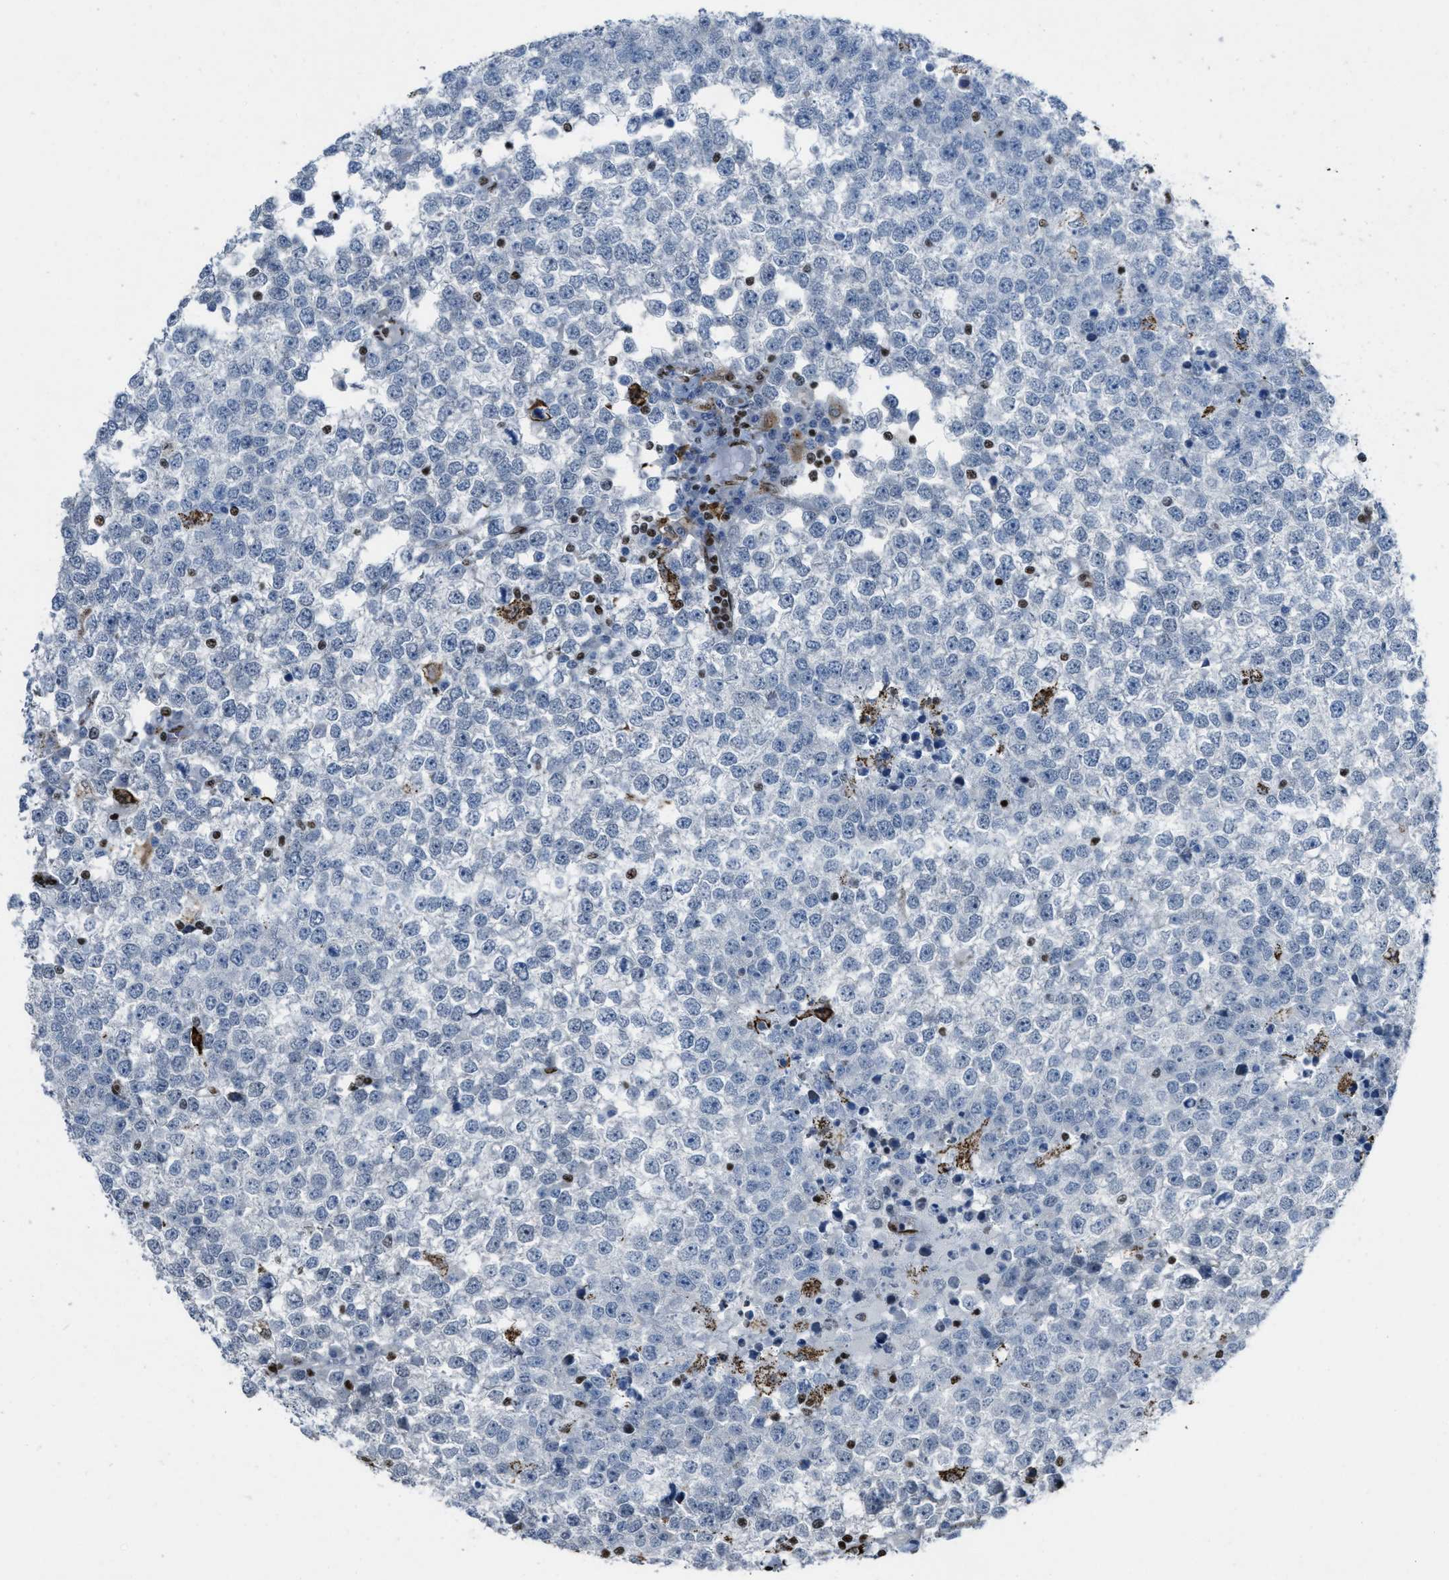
{"staining": {"intensity": "negative", "quantity": "none", "location": "none"}, "tissue": "testis cancer", "cell_type": "Tumor cells", "image_type": "cancer", "snomed": [{"axis": "morphology", "description": "Seminoma, NOS"}, {"axis": "topography", "description": "Testis"}], "caption": "Immunohistochemistry (IHC) image of human testis cancer (seminoma) stained for a protein (brown), which exhibits no positivity in tumor cells. The staining is performed using DAB brown chromogen with nuclei counter-stained in using hematoxylin.", "gene": "SLFN5", "patient": {"sex": "male", "age": 65}}